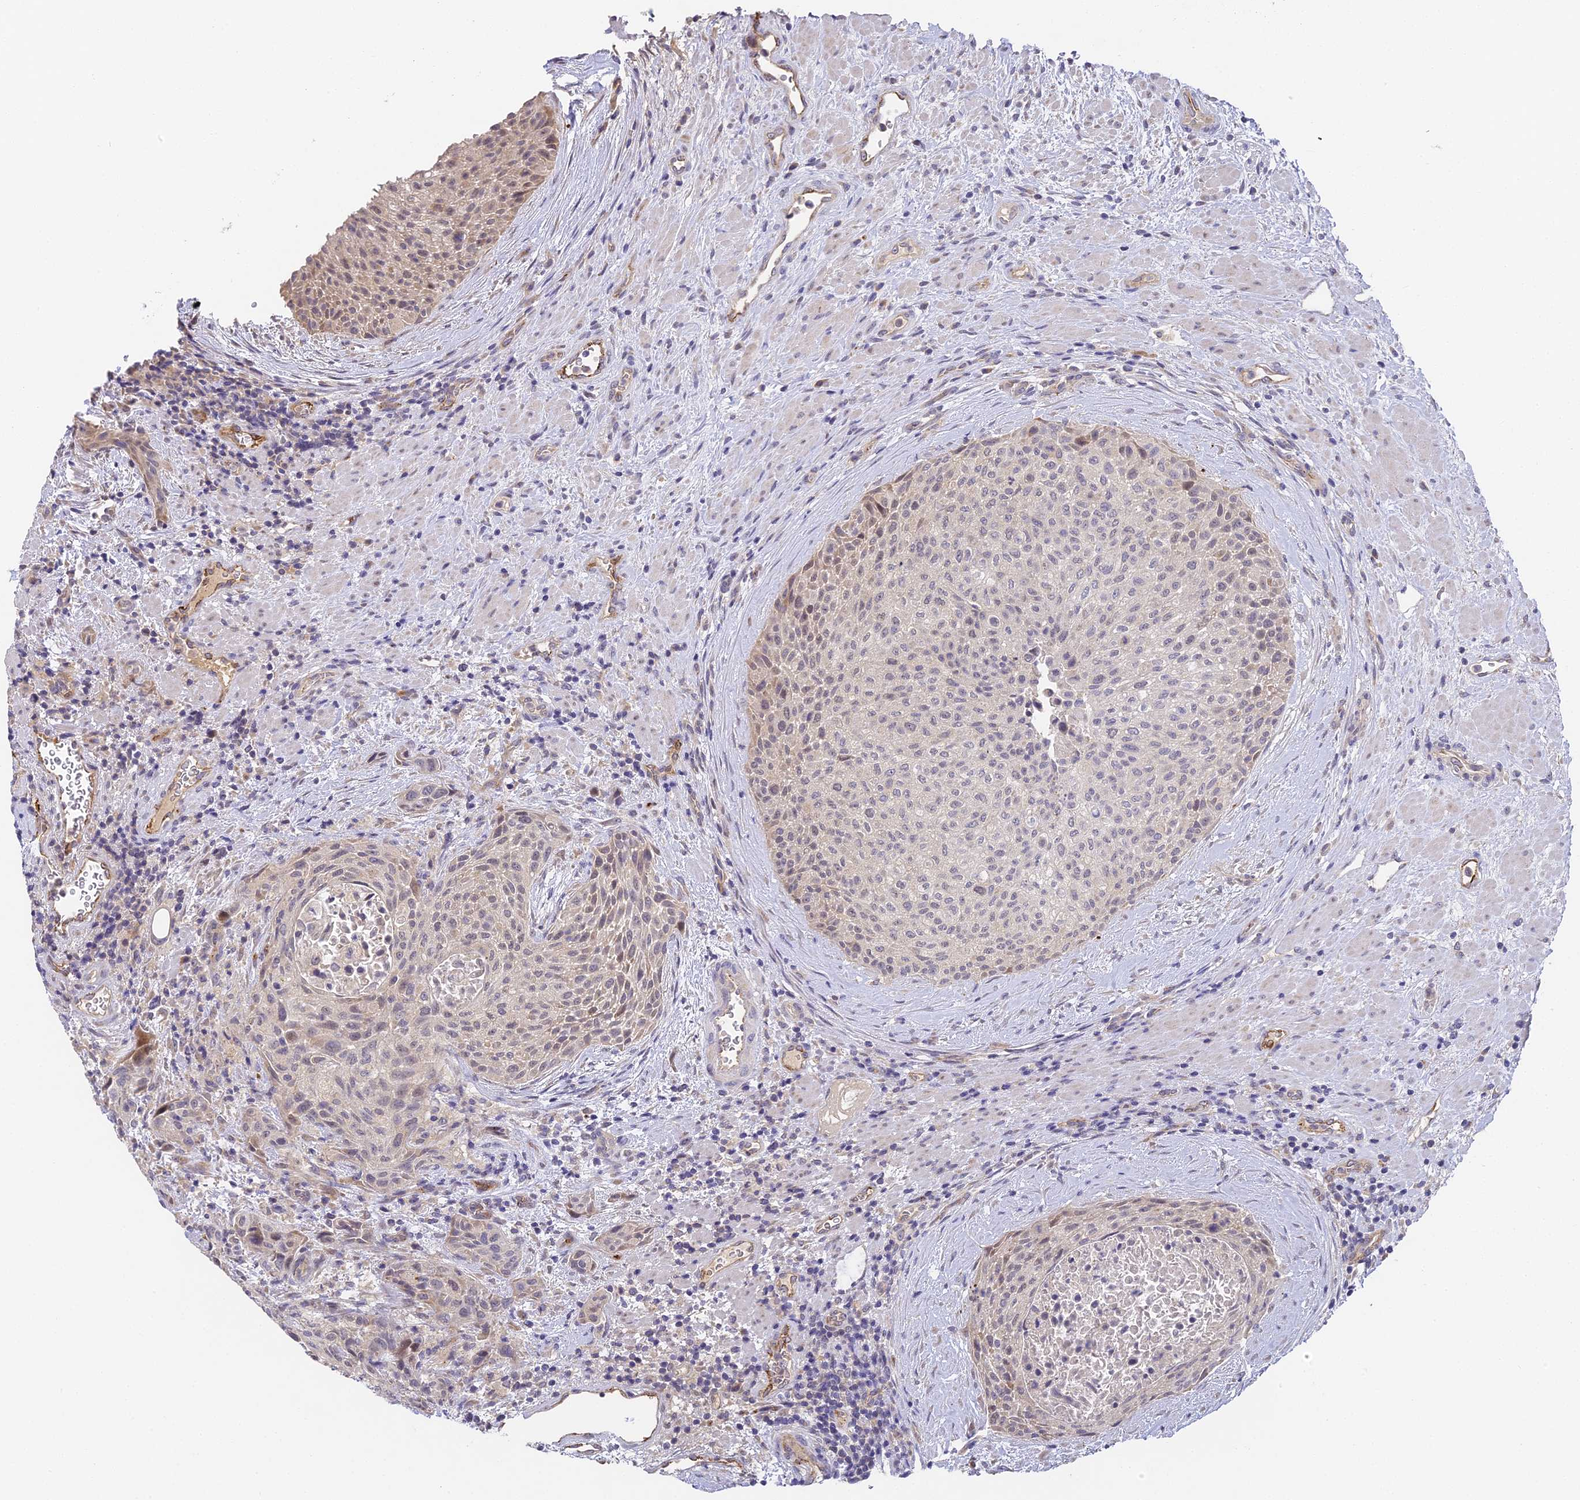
{"staining": {"intensity": "weak", "quantity": "25%-75%", "location": "nuclear"}, "tissue": "urothelial cancer", "cell_type": "Tumor cells", "image_type": "cancer", "snomed": [{"axis": "morphology", "description": "Normal tissue, NOS"}, {"axis": "morphology", "description": "Urothelial carcinoma, NOS"}, {"axis": "topography", "description": "Urinary bladder"}, {"axis": "topography", "description": "Peripheral nerve tissue"}], "caption": "Immunohistochemistry image of neoplastic tissue: human urothelial cancer stained using IHC reveals low levels of weak protein expression localized specifically in the nuclear of tumor cells, appearing as a nuclear brown color.", "gene": "DNAAF10", "patient": {"sex": "male", "age": 35}}